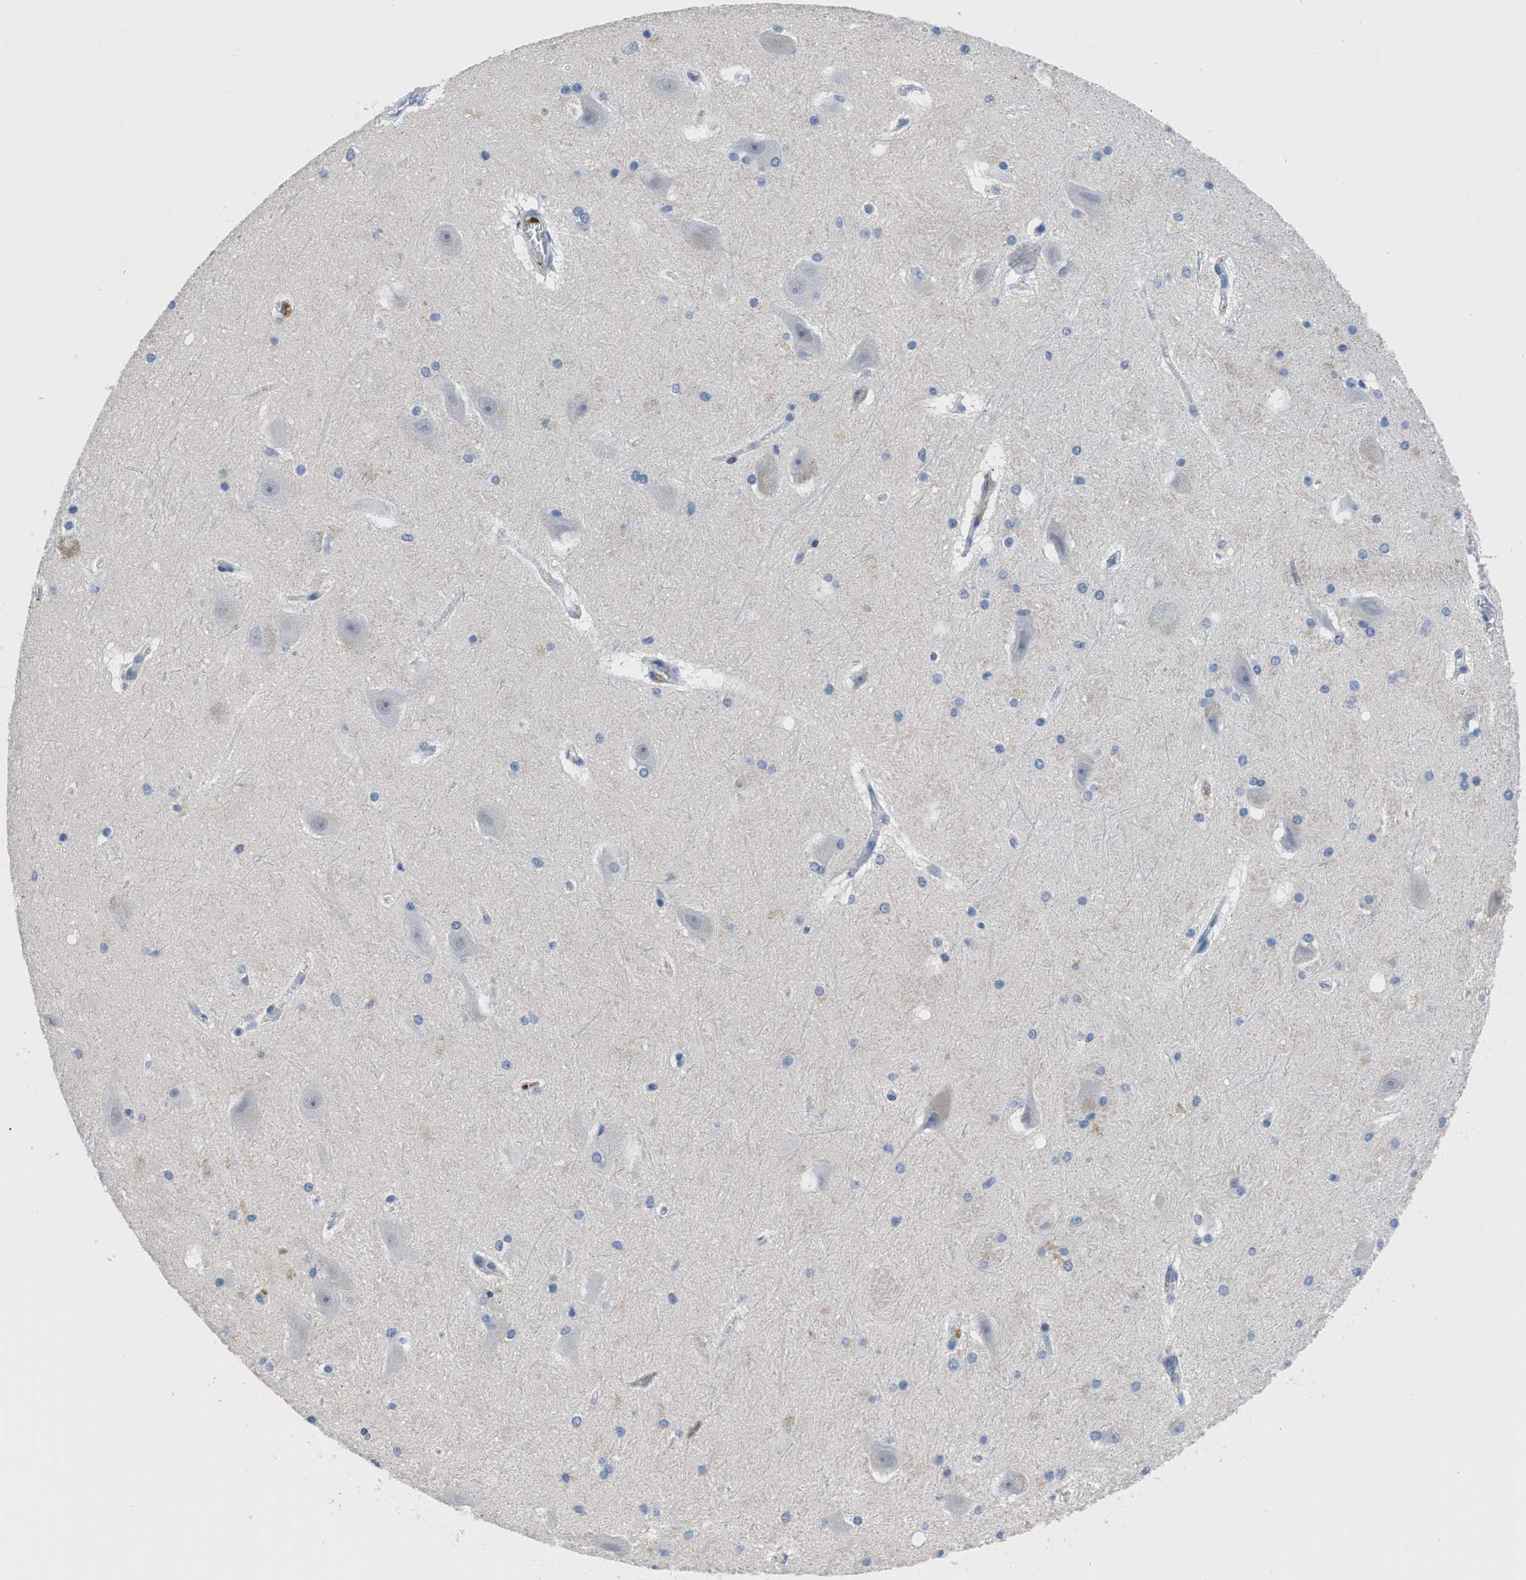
{"staining": {"intensity": "negative", "quantity": "none", "location": "none"}, "tissue": "hippocampus", "cell_type": "Glial cells", "image_type": "normal", "snomed": [{"axis": "morphology", "description": "Normal tissue, NOS"}, {"axis": "topography", "description": "Hippocampus"}], "caption": "High magnification brightfield microscopy of normal hippocampus stained with DAB (3,3'-diaminobenzidine) (brown) and counterstained with hematoxylin (blue): glial cells show no significant positivity.", "gene": "OR9K2", "patient": {"sex": "female", "age": 19}}